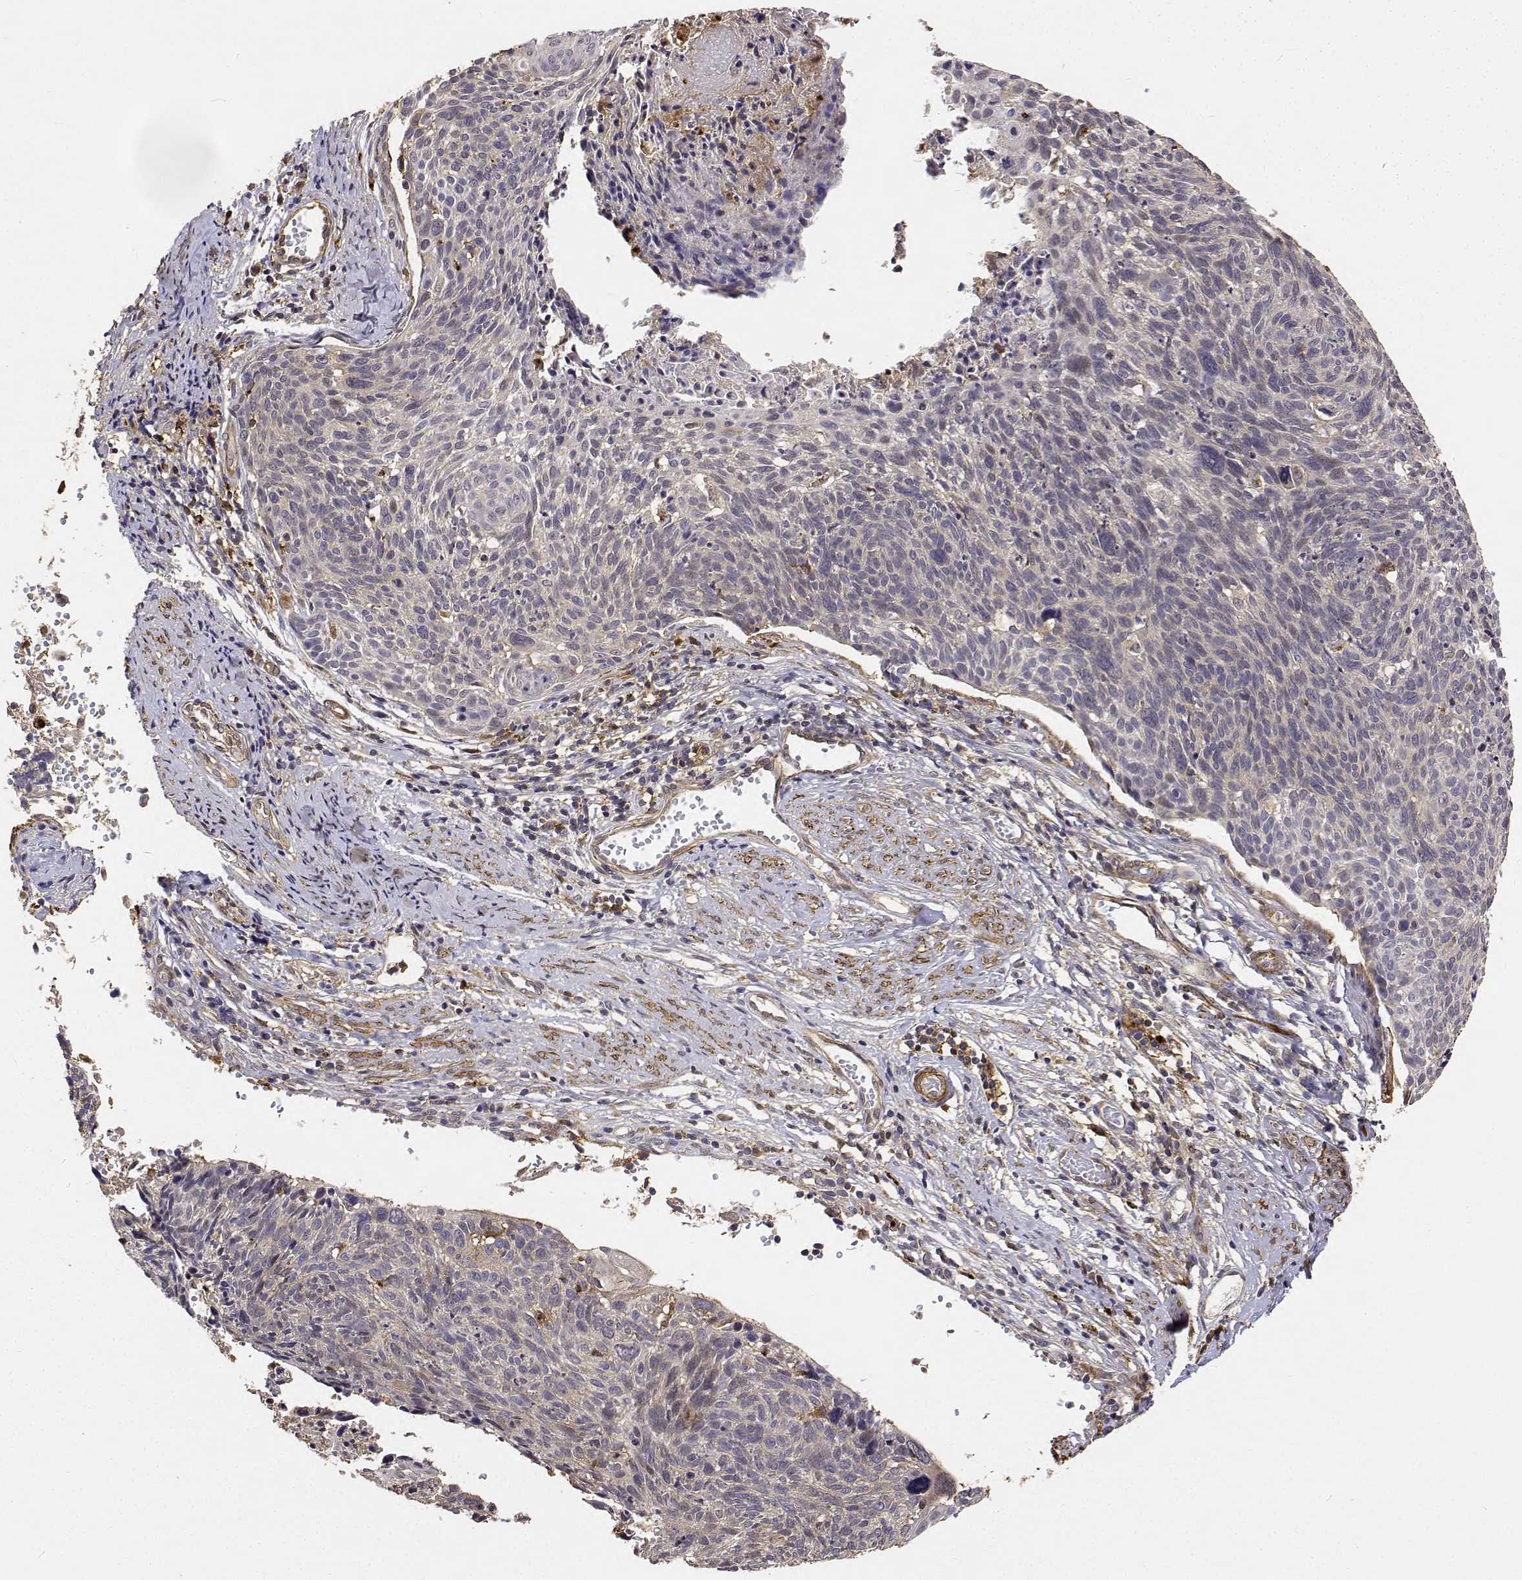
{"staining": {"intensity": "negative", "quantity": "none", "location": "none"}, "tissue": "cervical cancer", "cell_type": "Tumor cells", "image_type": "cancer", "snomed": [{"axis": "morphology", "description": "Squamous cell carcinoma, NOS"}, {"axis": "topography", "description": "Cervix"}], "caption": "A high-resolution micrograph shows immunohistochemistry staining of cervical cancer (squamous cell carcinoma), which demonstrates no significant positivity in tumor cells.", "gene": "PCID2", "patient": {"sex": "female", "age": 49}}